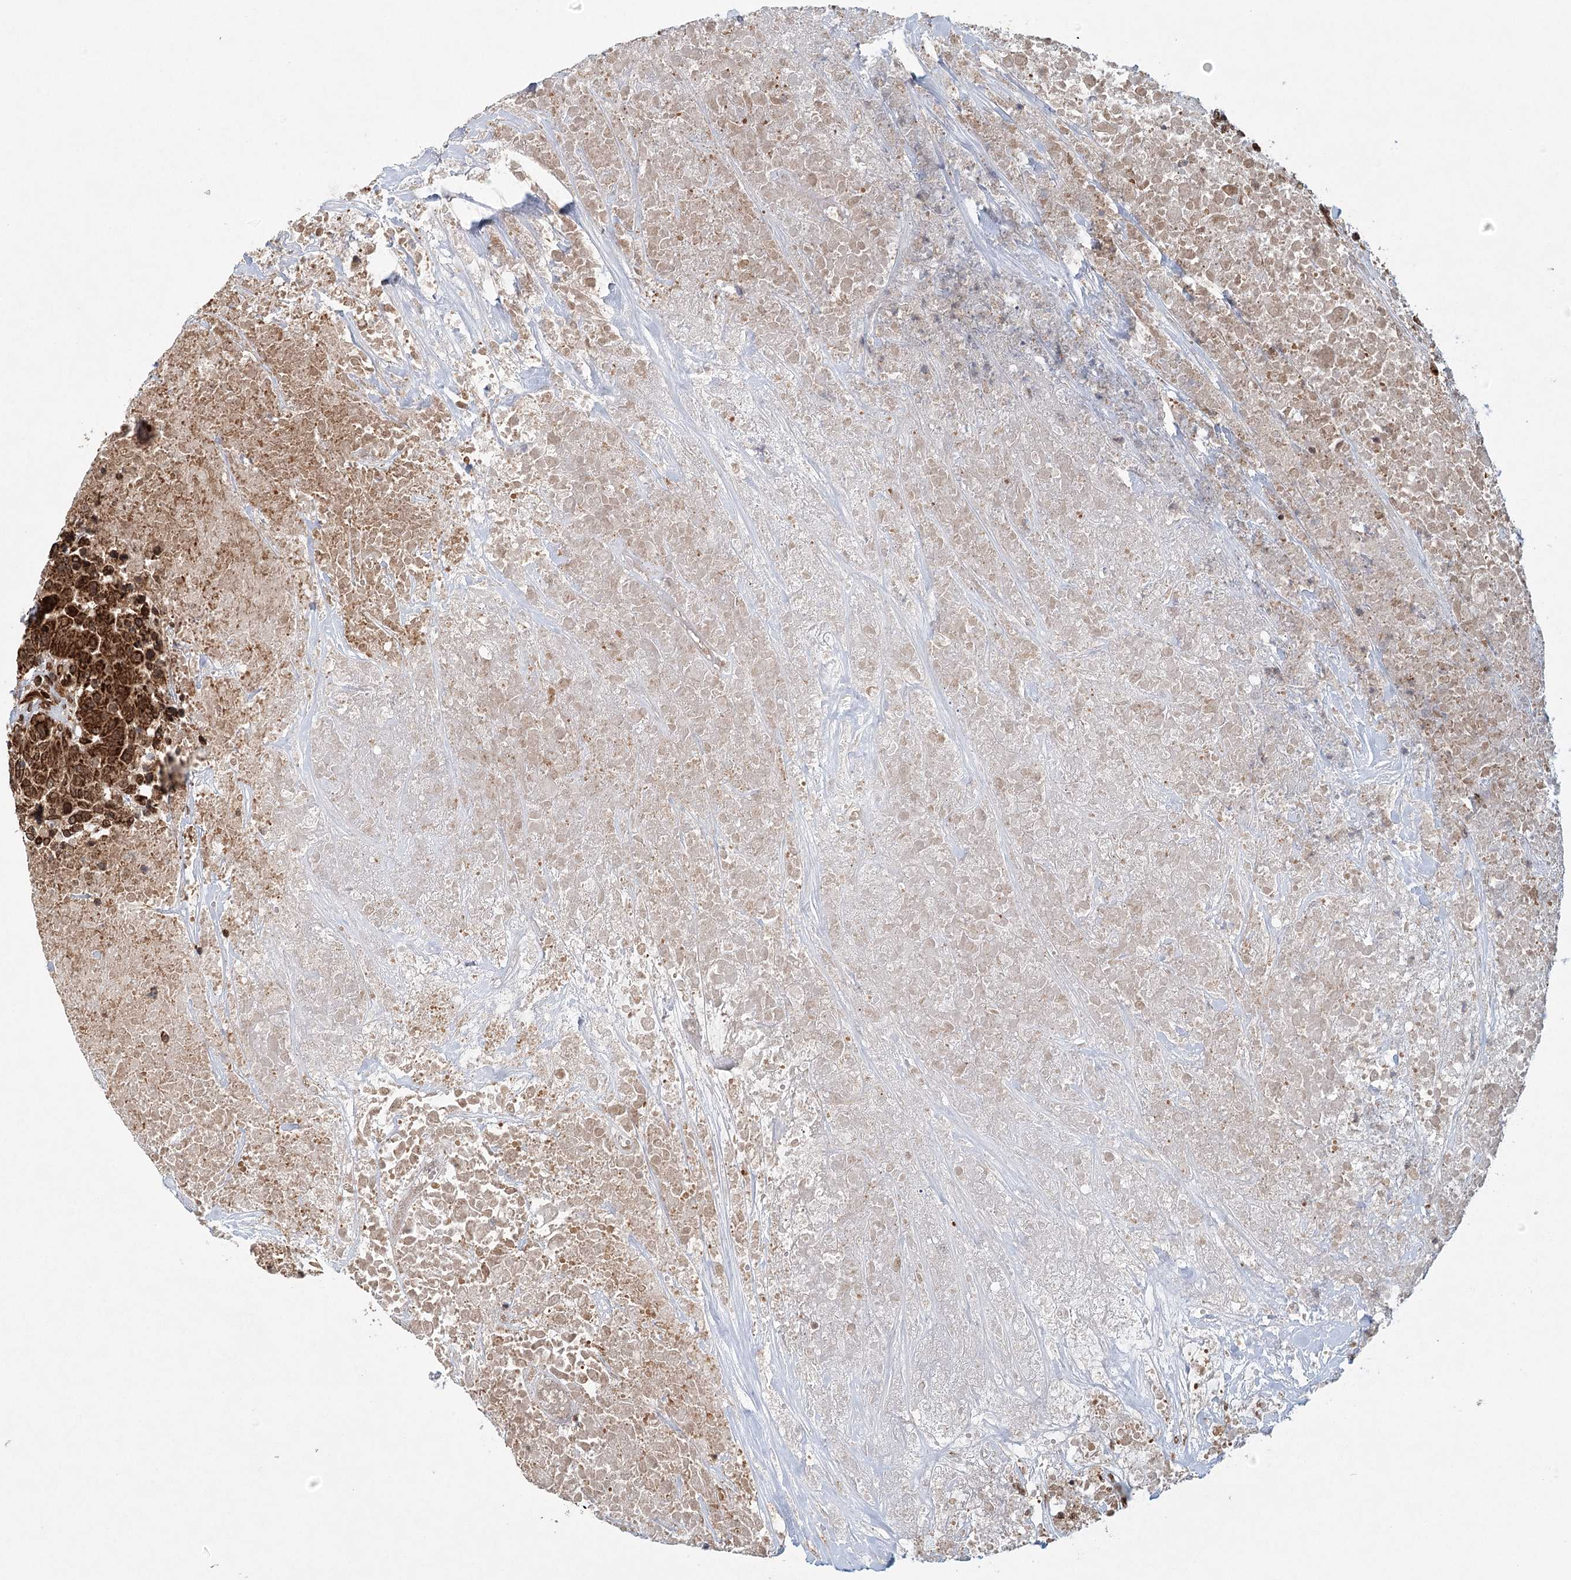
{"staining": {"intensity": "strong", "quantity": ">75%", "location": "cytoplasmic/membranous"}, "tissue": "breast cancer", "cell_type": "Tumor cells", "image_type": "cancer", "snomed": [{"axis": "morphology", "description": "Duct carcinoma"}, {"axis": "topography", "description": "Breast"}], "caption": "There is high levels of strong cytoplasmic/membranous staining in tumor cells of breast cancer (invasive ductal carcinoma), as demonstrated by immunohistochemical staining (brown color).", "gene": "BCKDHA", "patient": {"sex": "female", "age": 37}}